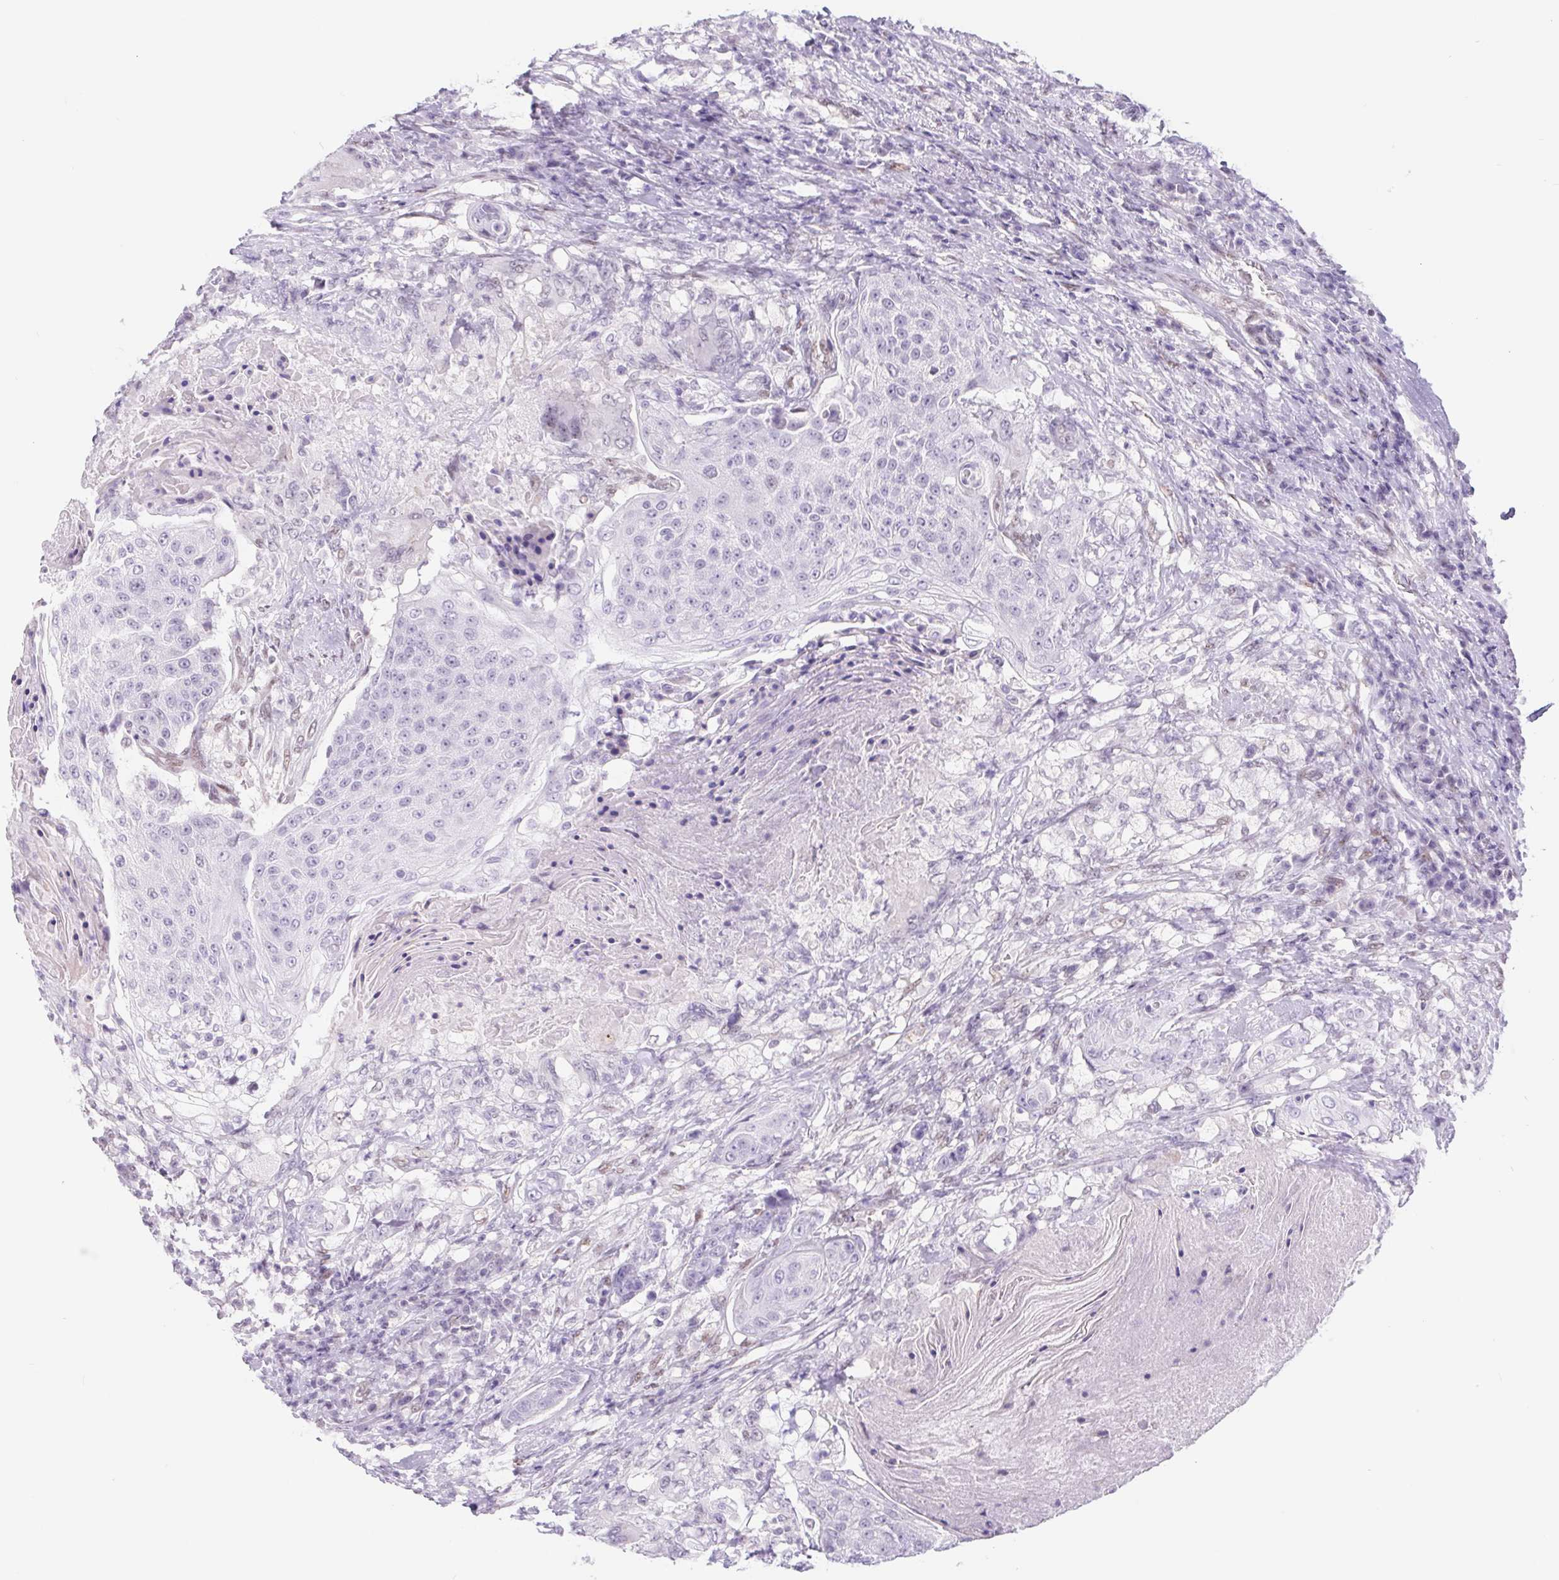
{"staining": {"intensity": "negative", "quantity": "none", "location": "none"}, "tissue": "urothelial cancer", "cell_type": "Tumor cells", "image_type": "cancer", "snomed": [{"axis": "morphology", "description": "Urothelial carcinoma, High grade"}, {"axis": "topography", "description": "Urinary bladder"}], "caption": "Immunohistochemistry (IHC) photomicrograph of human urothelial cancer stained for a protein (brown), which exhibits no staining in tumor cells. (DAB (3,3'-diaminobenzidine) IHC visualized using brightfield microscopy, high magnification).", "gene": "CAND1", "patient": {"sex": "female", "age": 63}}